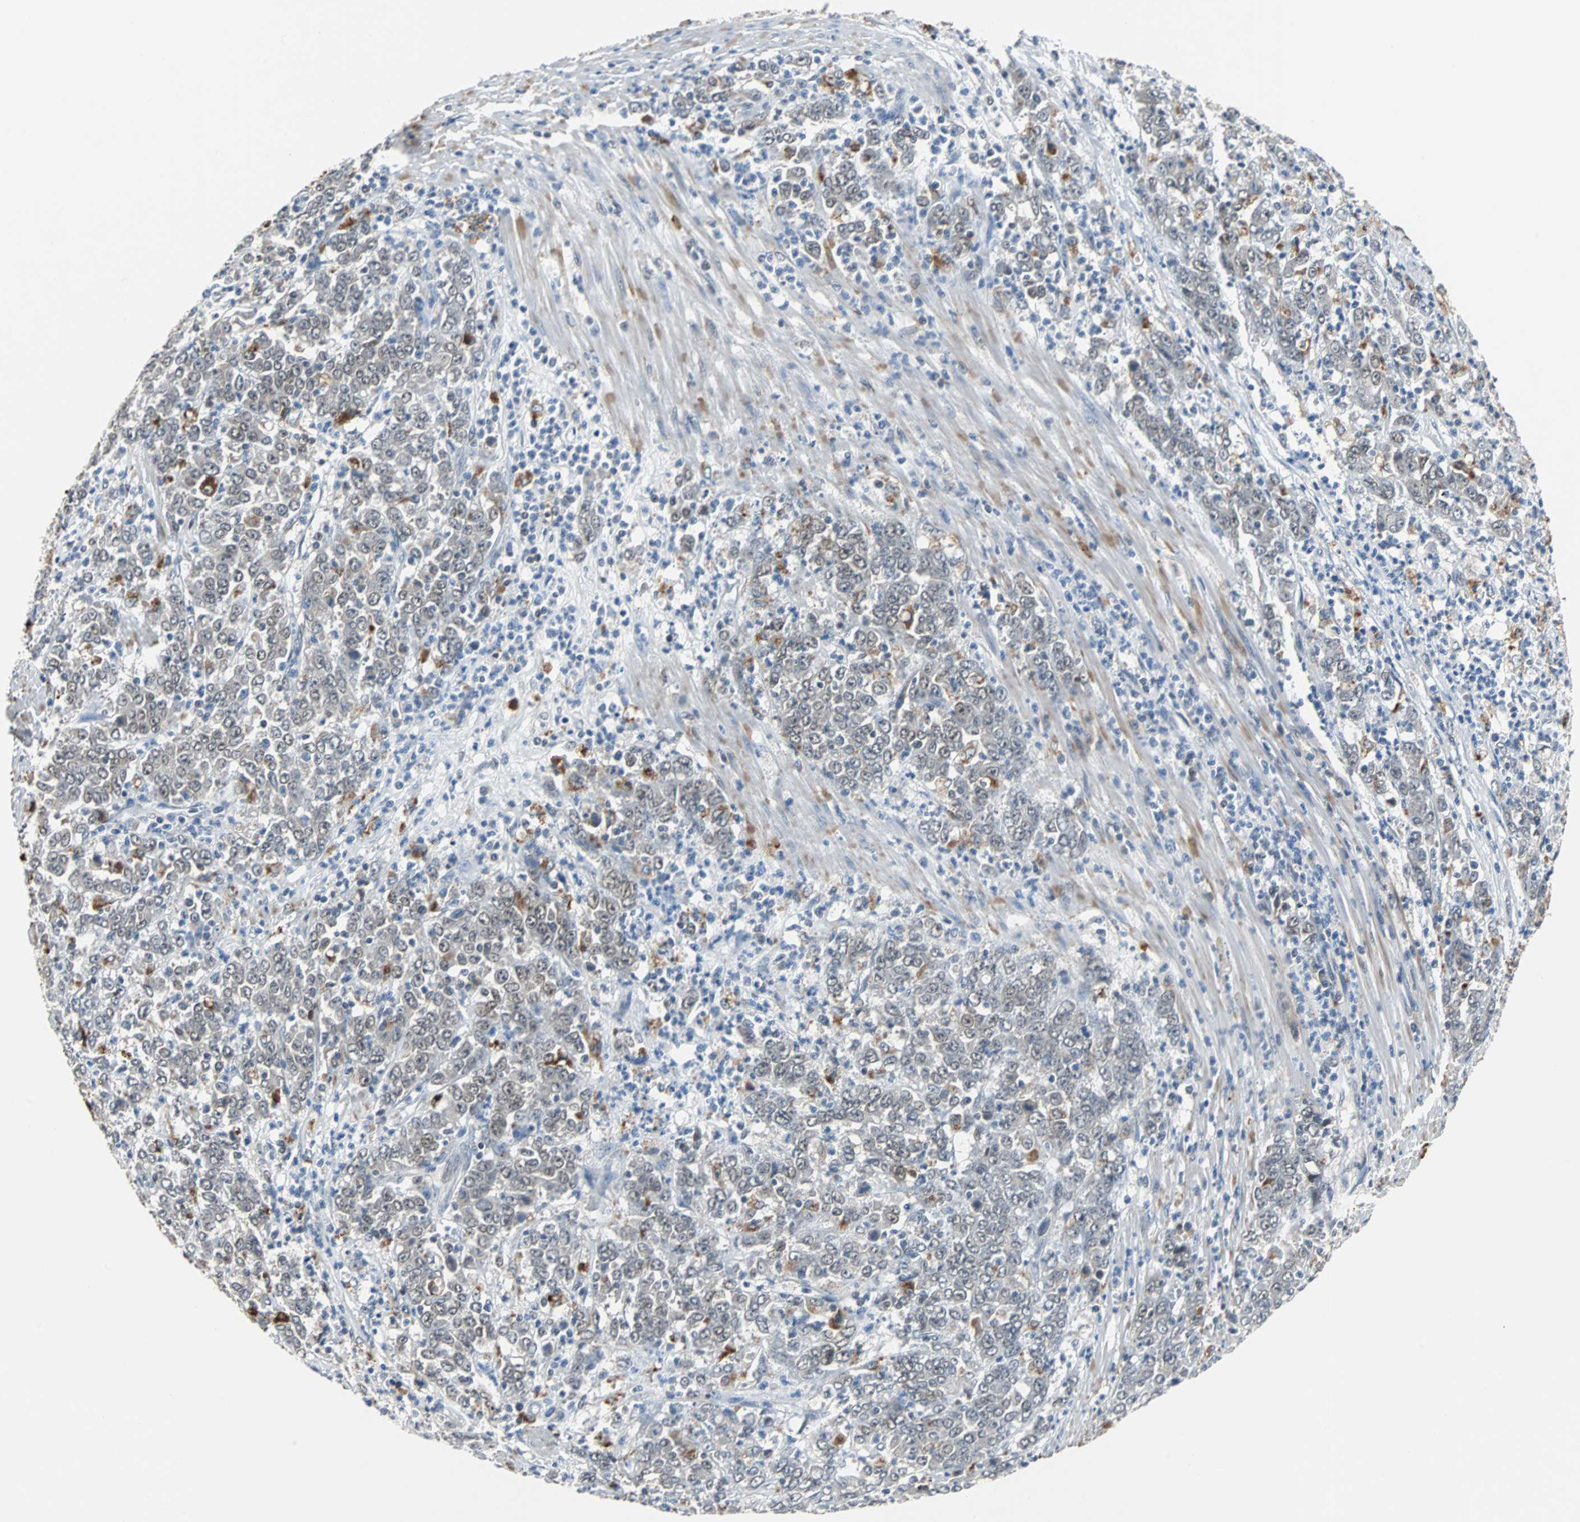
{"staining": {"intensity": "weak", "quantity": "<25%", "location": "cytoplasmic/membranous"}, "tissue": "stomach cancer", "cell_type": "Tumor cells", "image_type": "cancer", "snomed": [{"axis": "morphology", "description": "Adenocarcinoma, NOS"}, {"axis": "topography", "description": "Stomach, lower"}], "caption": "Immunohistochemistry (IHC) photomicrograph of neoplastic tissue: stomach cancer stained with DAB (3,3'-diaminobenzidine) exhibits no significant protein positivity in tumor cells.", "gene": "HLX", "patient": {"sex": "female", "age": 71}}